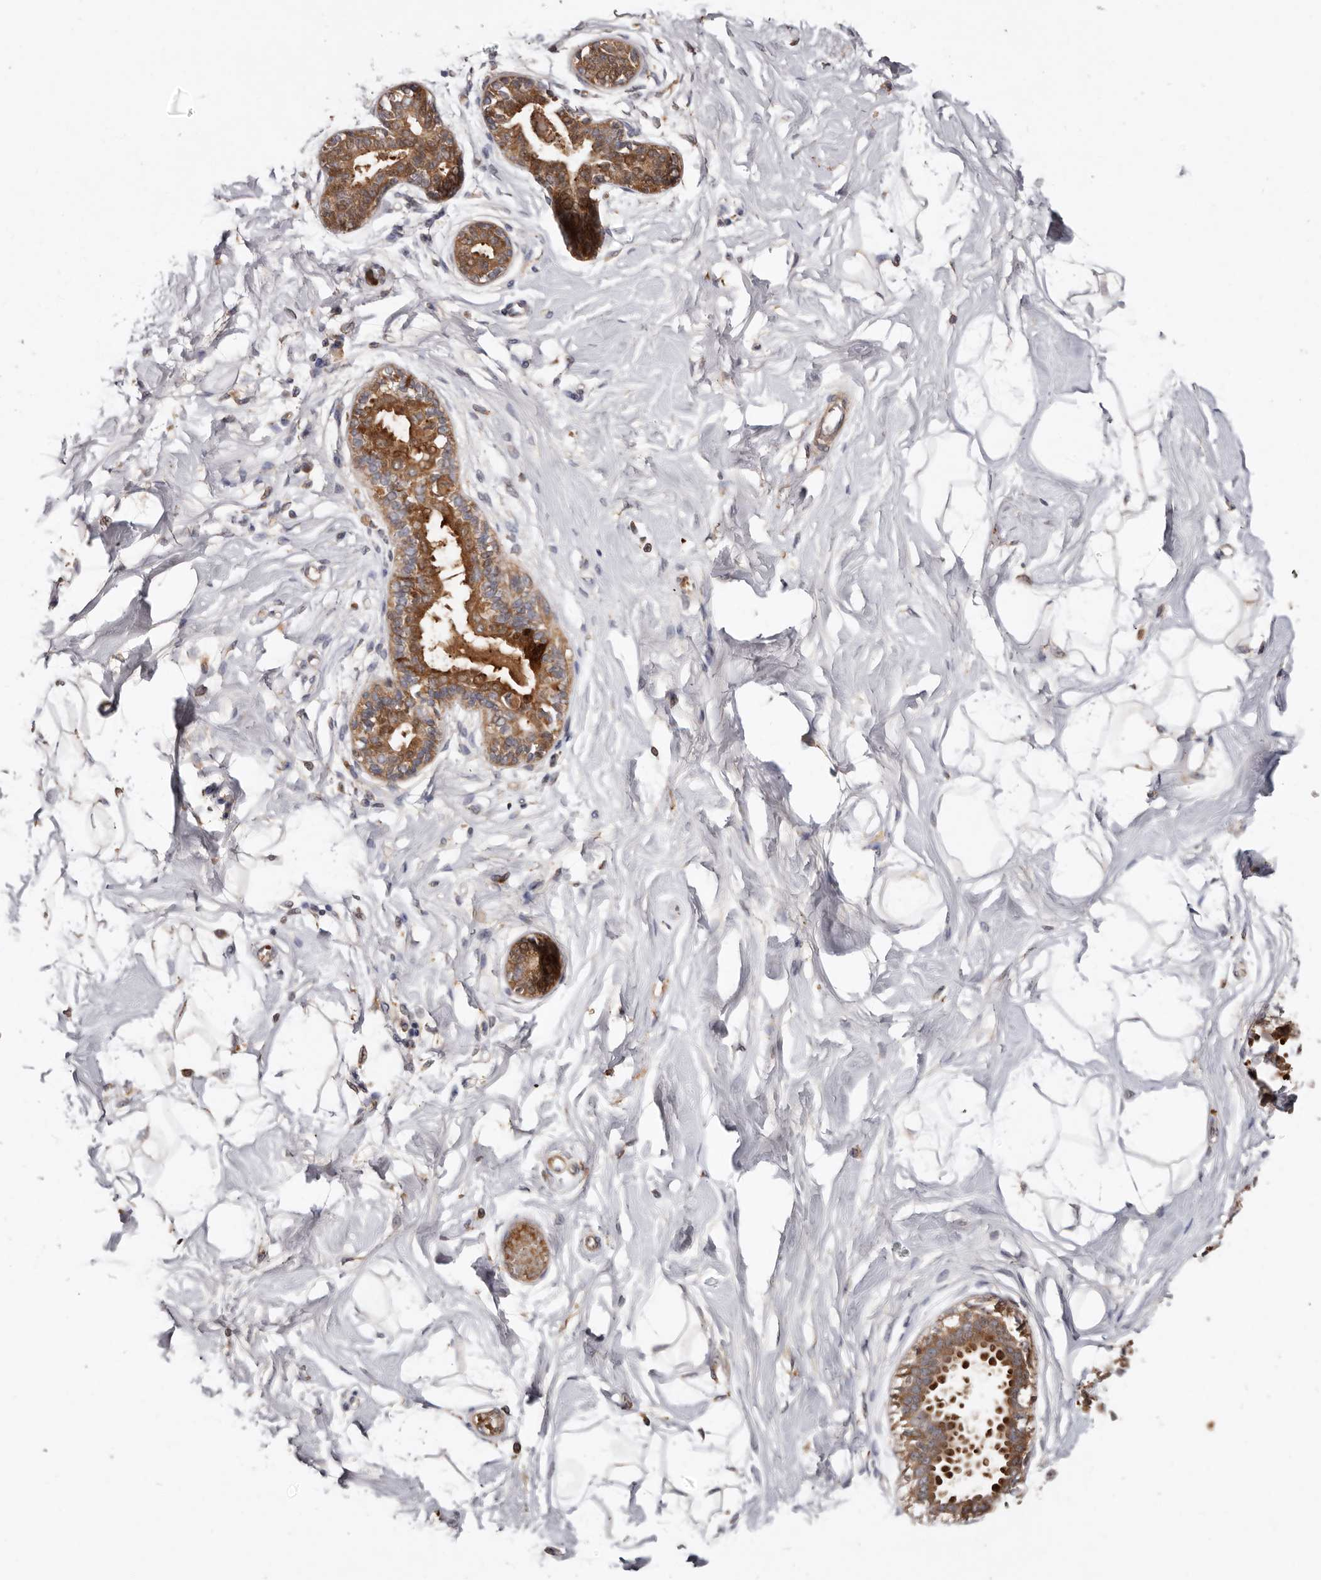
{"staining": {"intensity": "negative", "quantity": "none", "location": "none"}, "tissue": "breast", "cell_type": "Adipocytes", "image_type": "normal", "snomed": [{"axis": "morphology", "description": "Normal tissue, NOS"}, {"axis": "topography", "description": "Breast"}], "caption": "Histopathology image shows no protein staining in adipocytes of normal breast. (DAB immunohistochemistry (IHC) visualized using brightfield microscopy, high magnification).", "gene": "GOT1L1", "patient": {"sex": "female", "age": 45}}